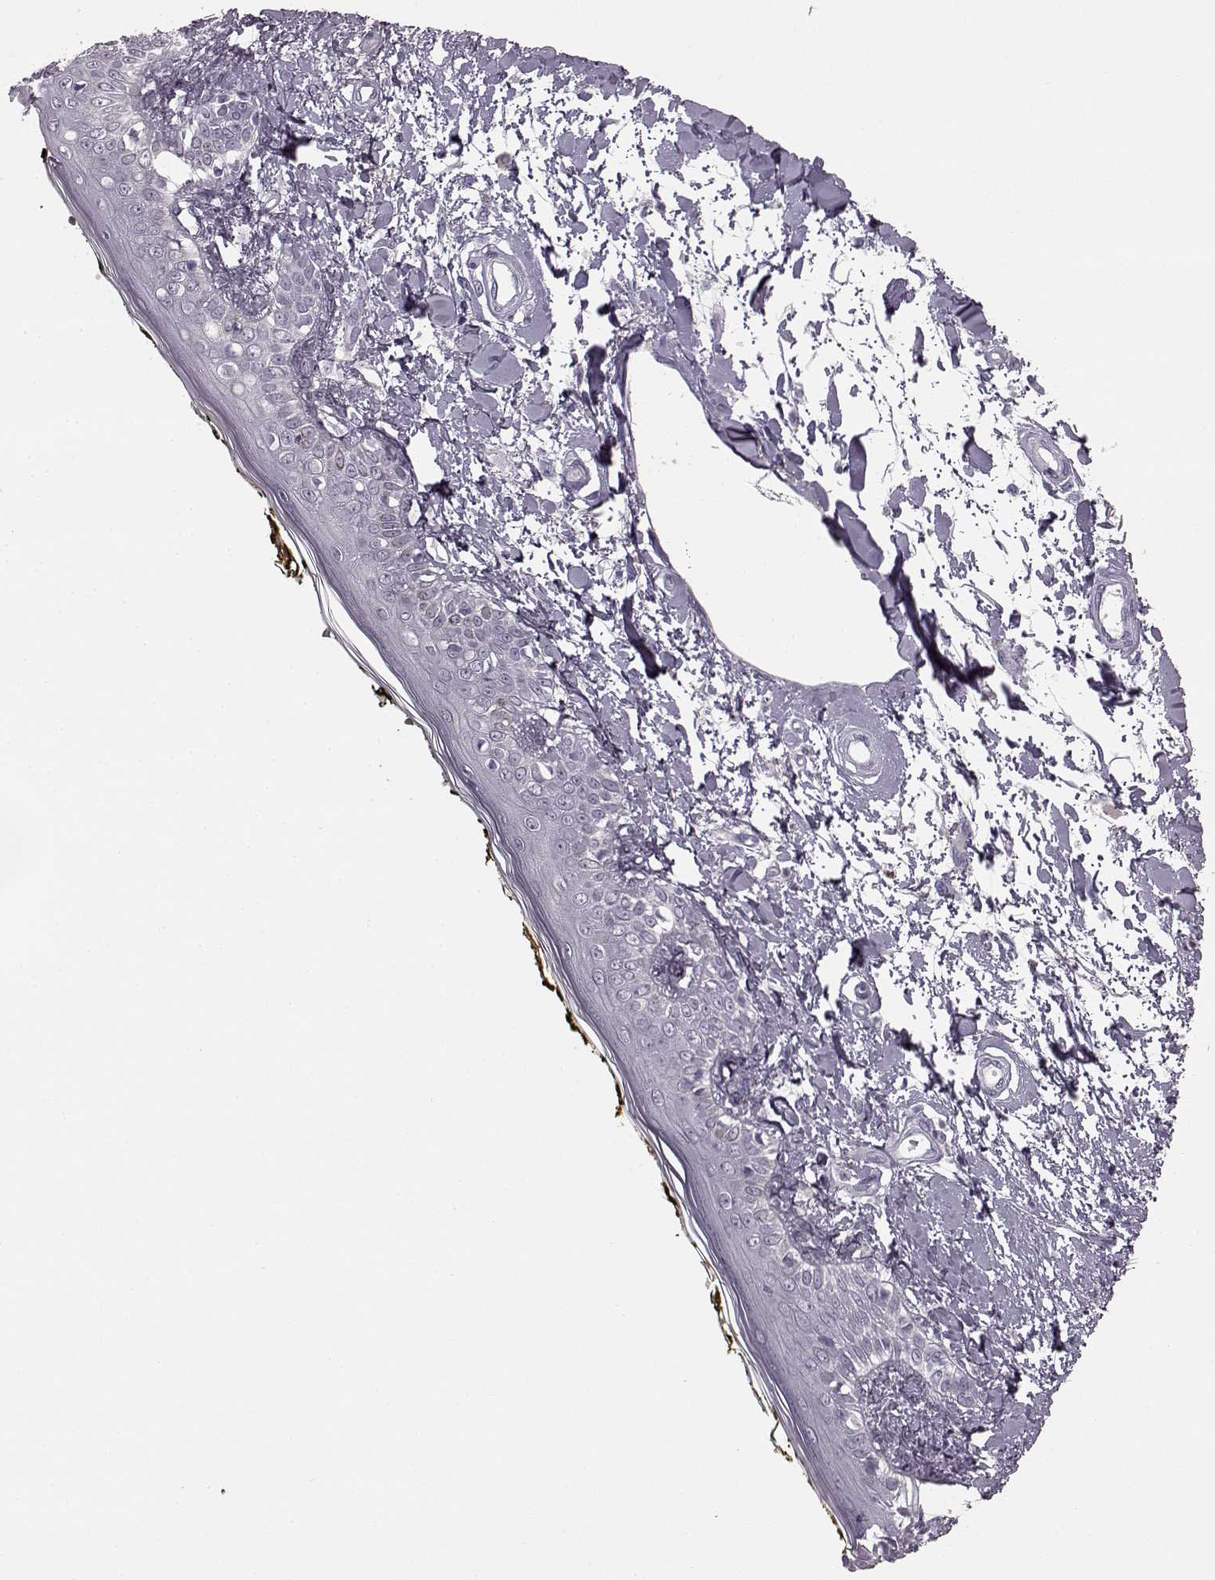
{"staining": {"intensity": "negative", "quantity": "none", "location": "none"}, "tissue": "skin", "cell_type": "Fibroblasts", "image_type": "normal", "snomed": [{"axis": "morphology", "description": "Normal tissue, NOS"}, {"axis": "topography", "description": "Skin"}], "caption": "This is an immunohistochemistry (IHC) histopathology image of unremarkable human skin. There is no expression in fibroblasts.", "gene": "AIPL1", "patient": {"sex": "male", "age": 76}}